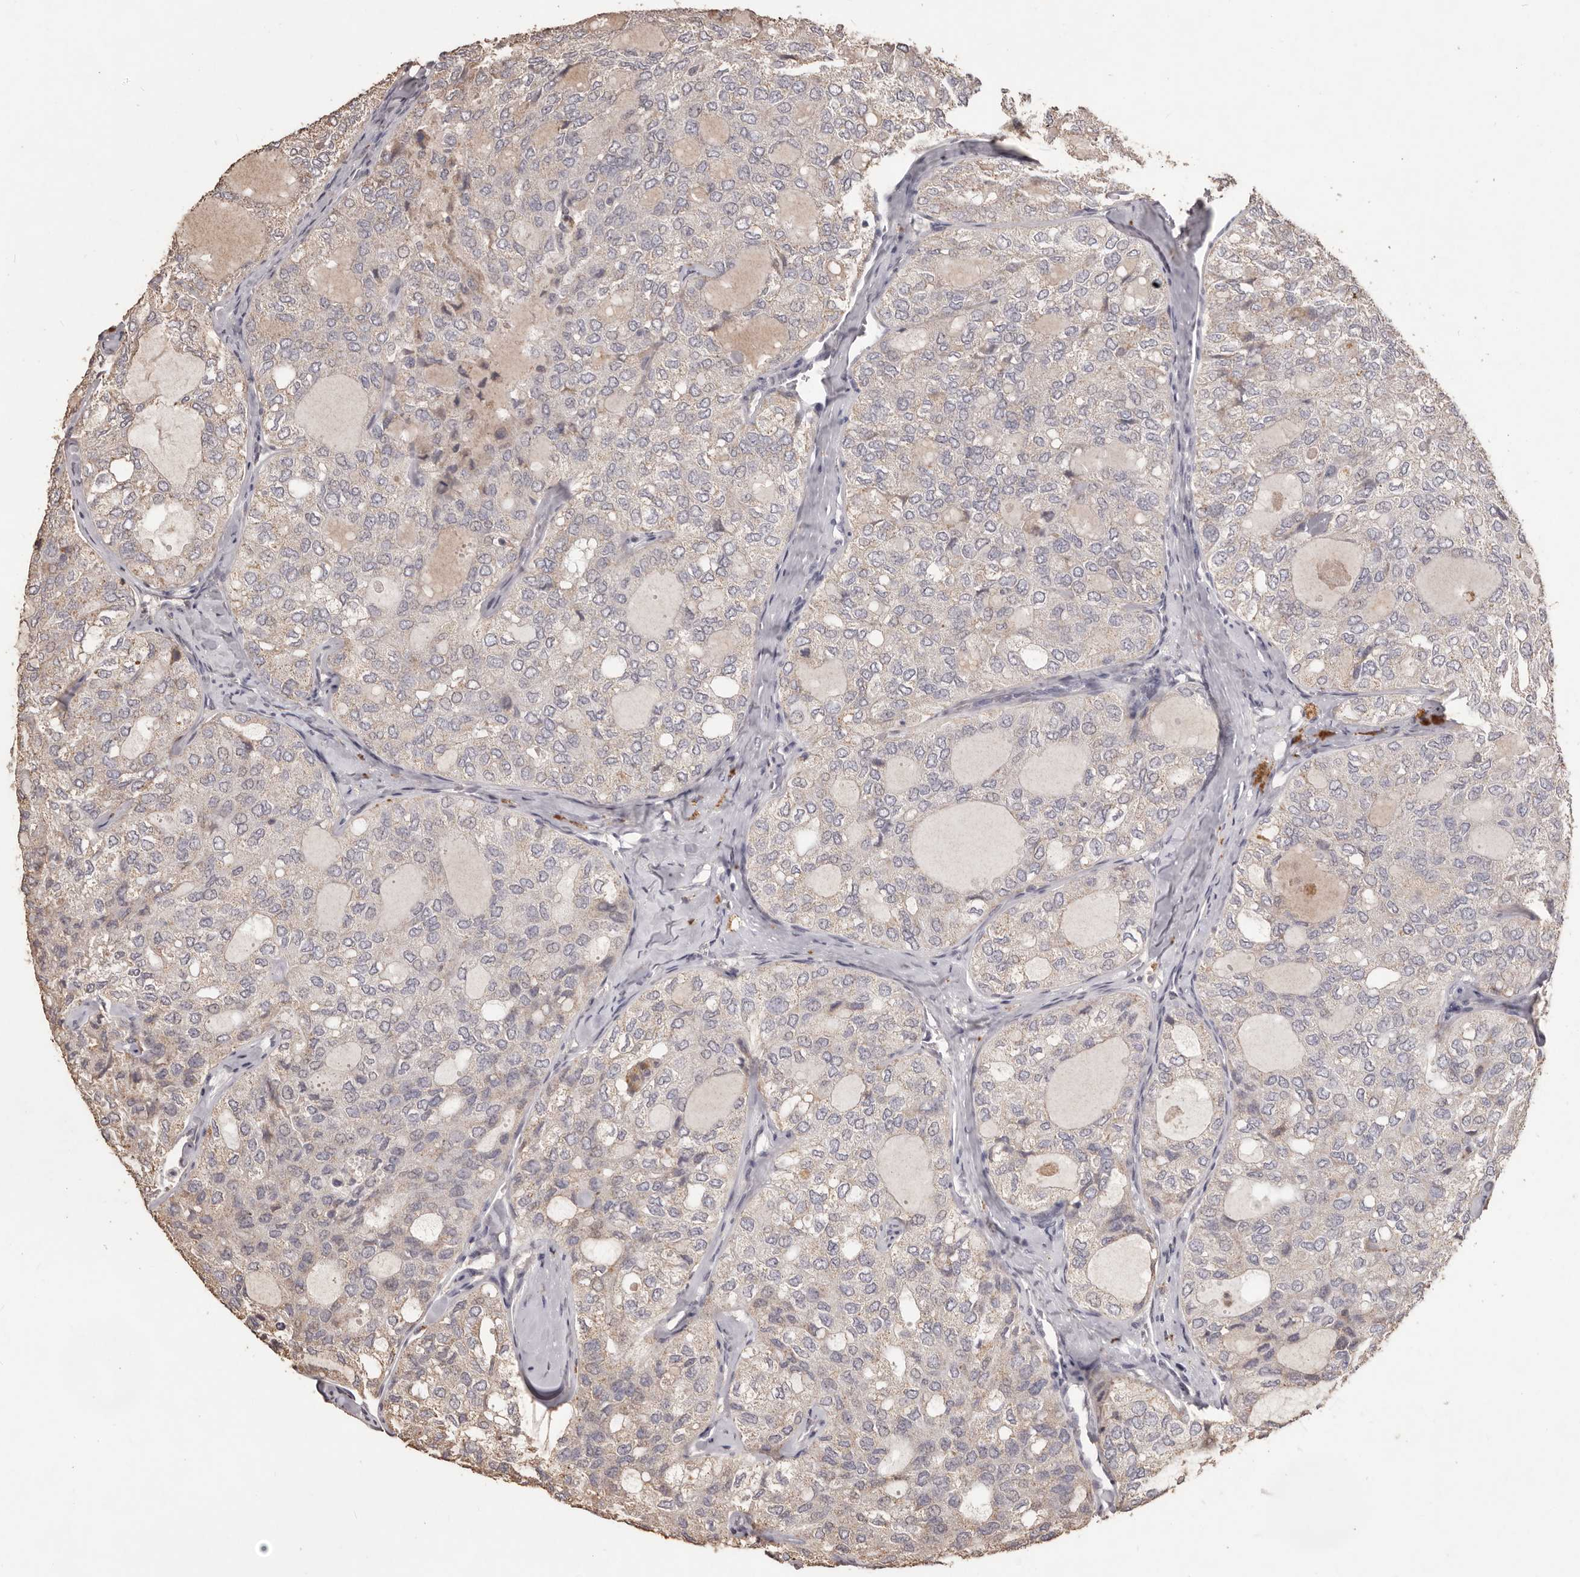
{"staining": {"intensity": "weak", "quantity": "25%-75%", "location": "cytoplasmic/membranous"}, "tissue": "thyroid cancer", "cell_type": "Tumor cells", "image_type": "cancer", "snomed": [{"axis": "morphology", "description": "Follicular adenoma carcinoma, NOS"}, {"axis": "topography", "description": "Thyroid gland"}], "caption": "There is low levels of weak cytoplasmic/membranous expression in tumor cells of thyroid cancer, as demonstrated by immunohistochemical staining (brown color).", "gene": "PRSS27", "patient": {"sex": "male", "age": 75}}